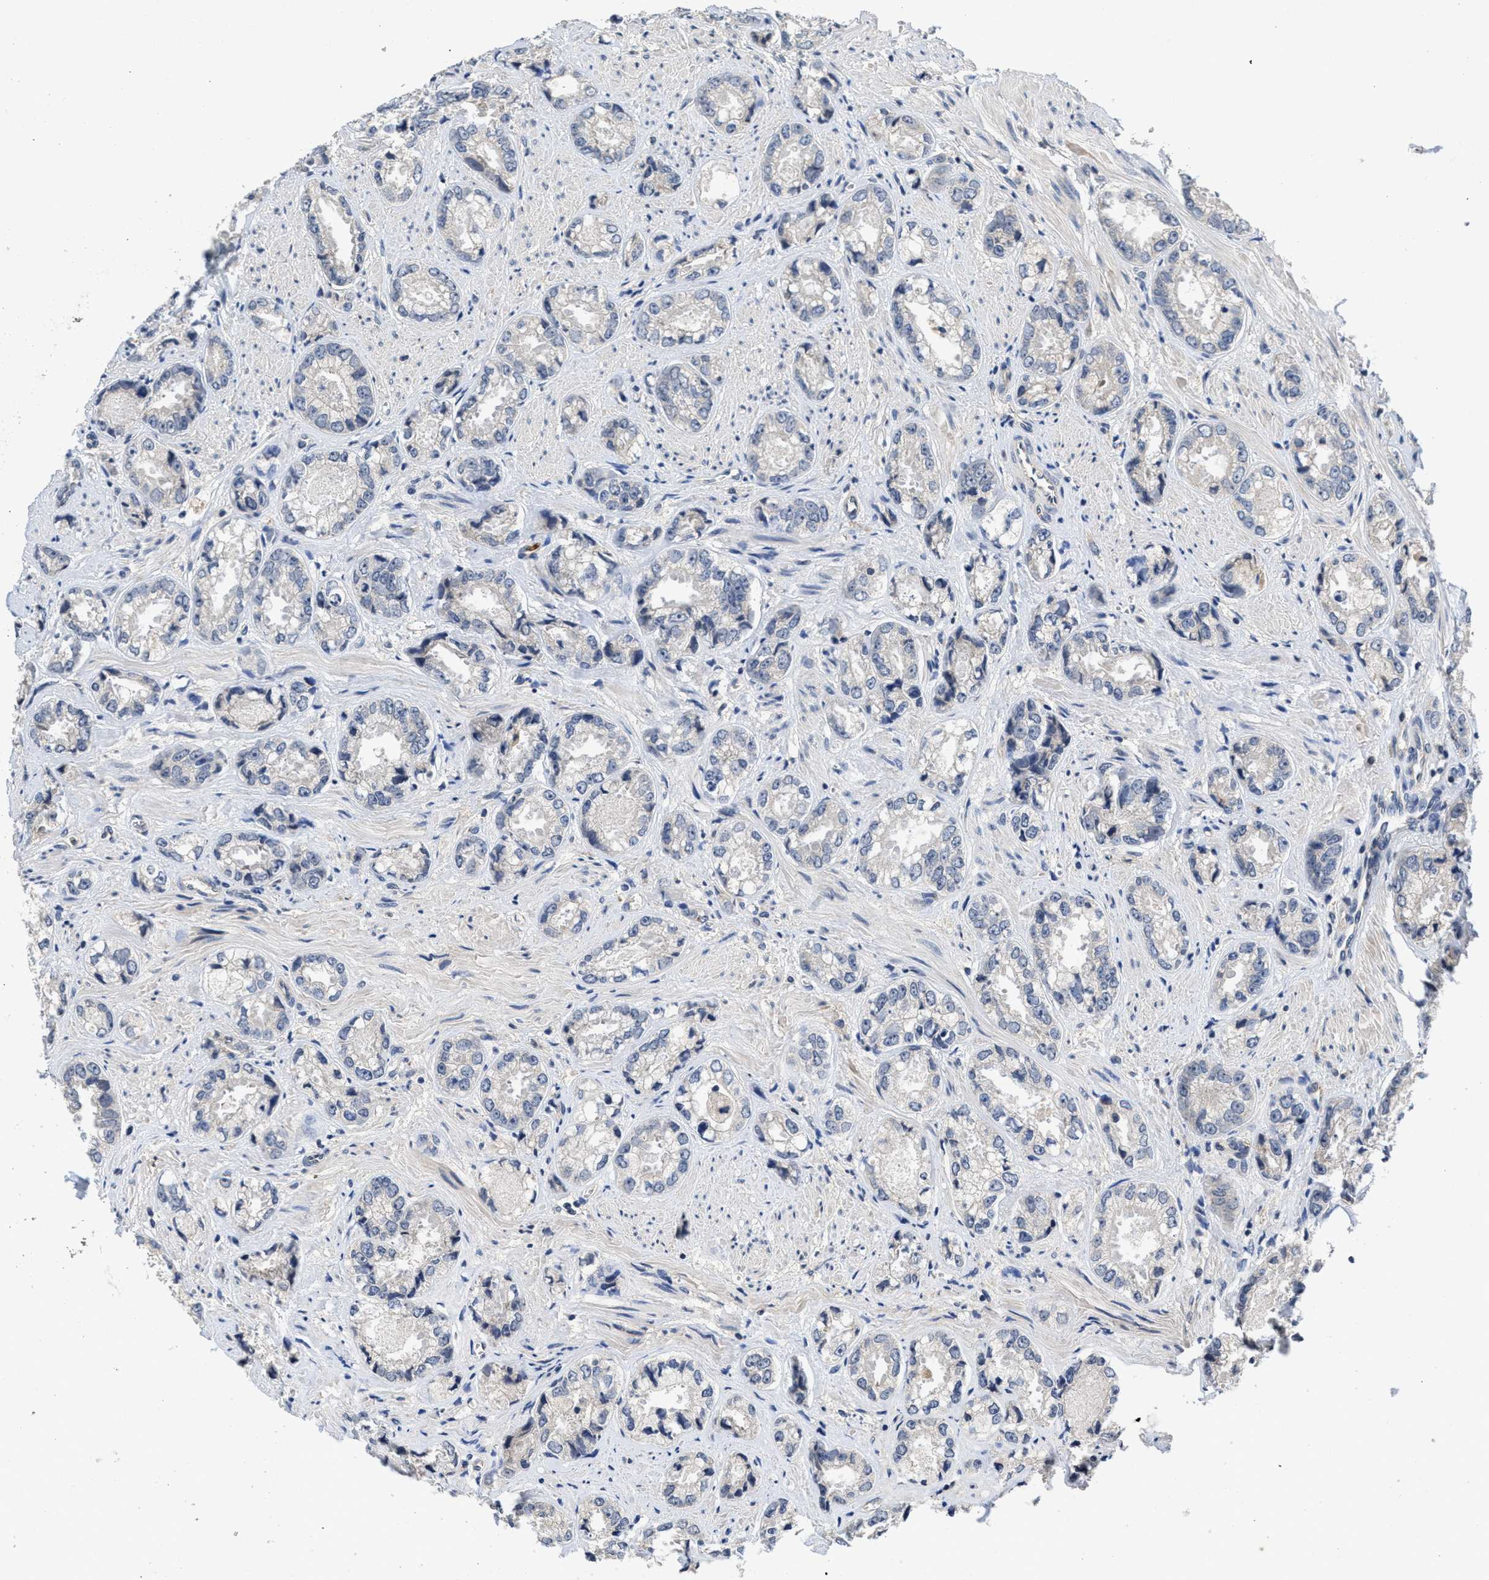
{"staining": {"intensity": "negative", "quantity": "none", "location": "none"}, "tissue": "prostate cancer", "cell_type": "Tumor cells", "image_type": "cancer", "snomed": [{"axis": "morphology", "description": "Adenocarcinoma, High grade"}, {"axis": "topography", "description": "Prostate"}], "caption": "Image shows no significant protein positivity in tumor cells of prostate cancer (high-grade adenocarcinoma). The staining is performed using DAB brown chromogen with nuclei counter-stained in using hematoxylin.", "gene": "ANGPT1", "patient": {"sex": "male", "age": 61}}